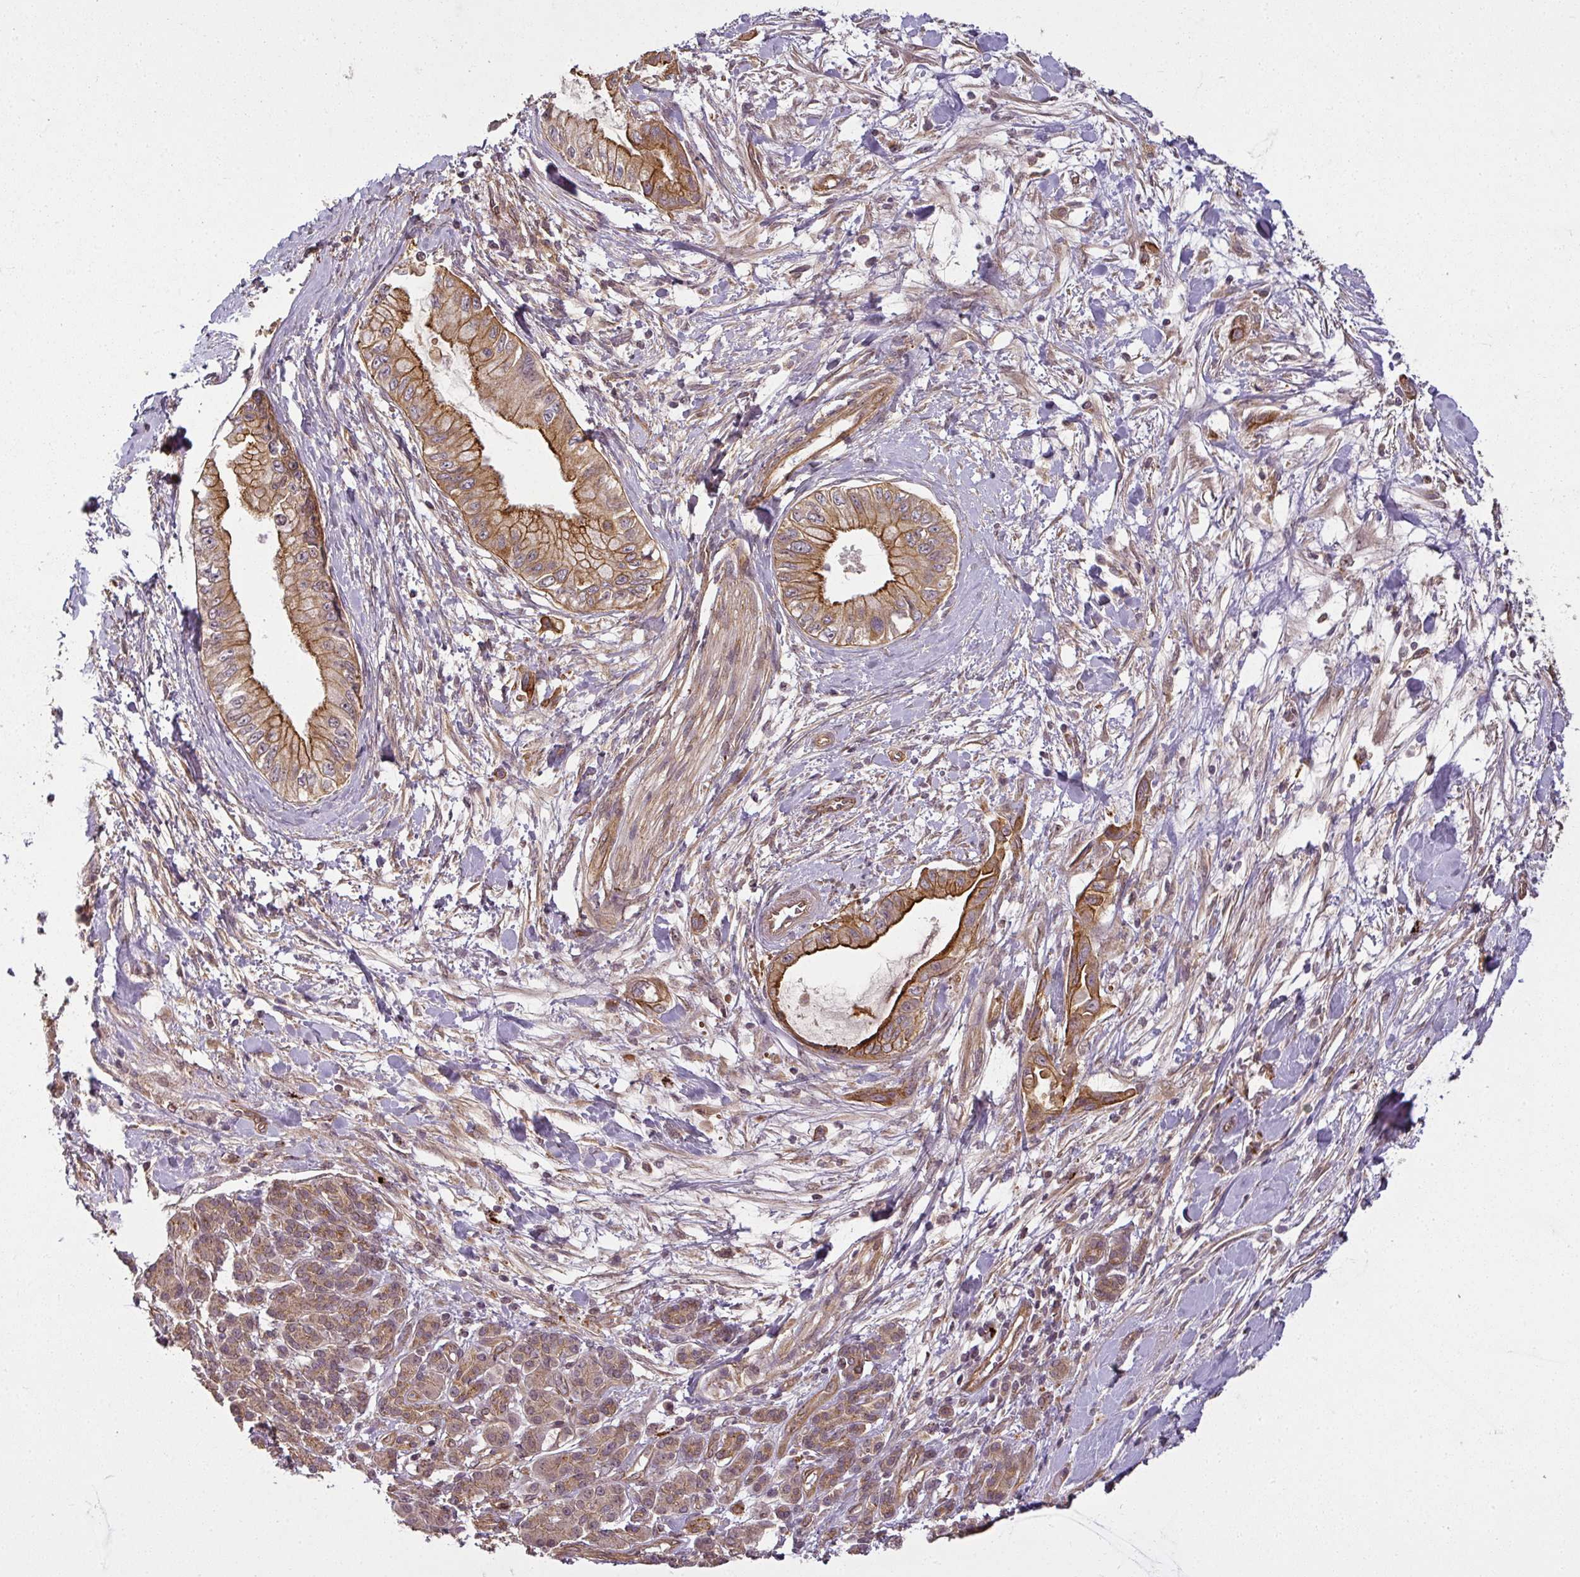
{"staining": {"intensity": "moderate", "quantity": ">75%", "location": "cytoplasmic/membranous"}, "tissue": "pancreatic cancer", "cell_type": "Tumor cells", "image_type": "cancer", "snomed": [{"axis": "morphology", "description": "Adenocarcinoma, NOS"}, {"axis": "topography", "description": "Pancreas"}], "caption": "Immunohistochemistry (IHC) micrograph of neoplastic tissue: human pancreatic cancer (adenocarcinoma) stained using immunohistochemistry (IHC) reveals medium levels of moderate protein expression localized specifically in the cytoplasmic/membranous of tumor cells, appearing as a cytoplasmic/membranous brown color.", "gene": "DIMT1", "patient": {"sex": "male", "age": 48}}